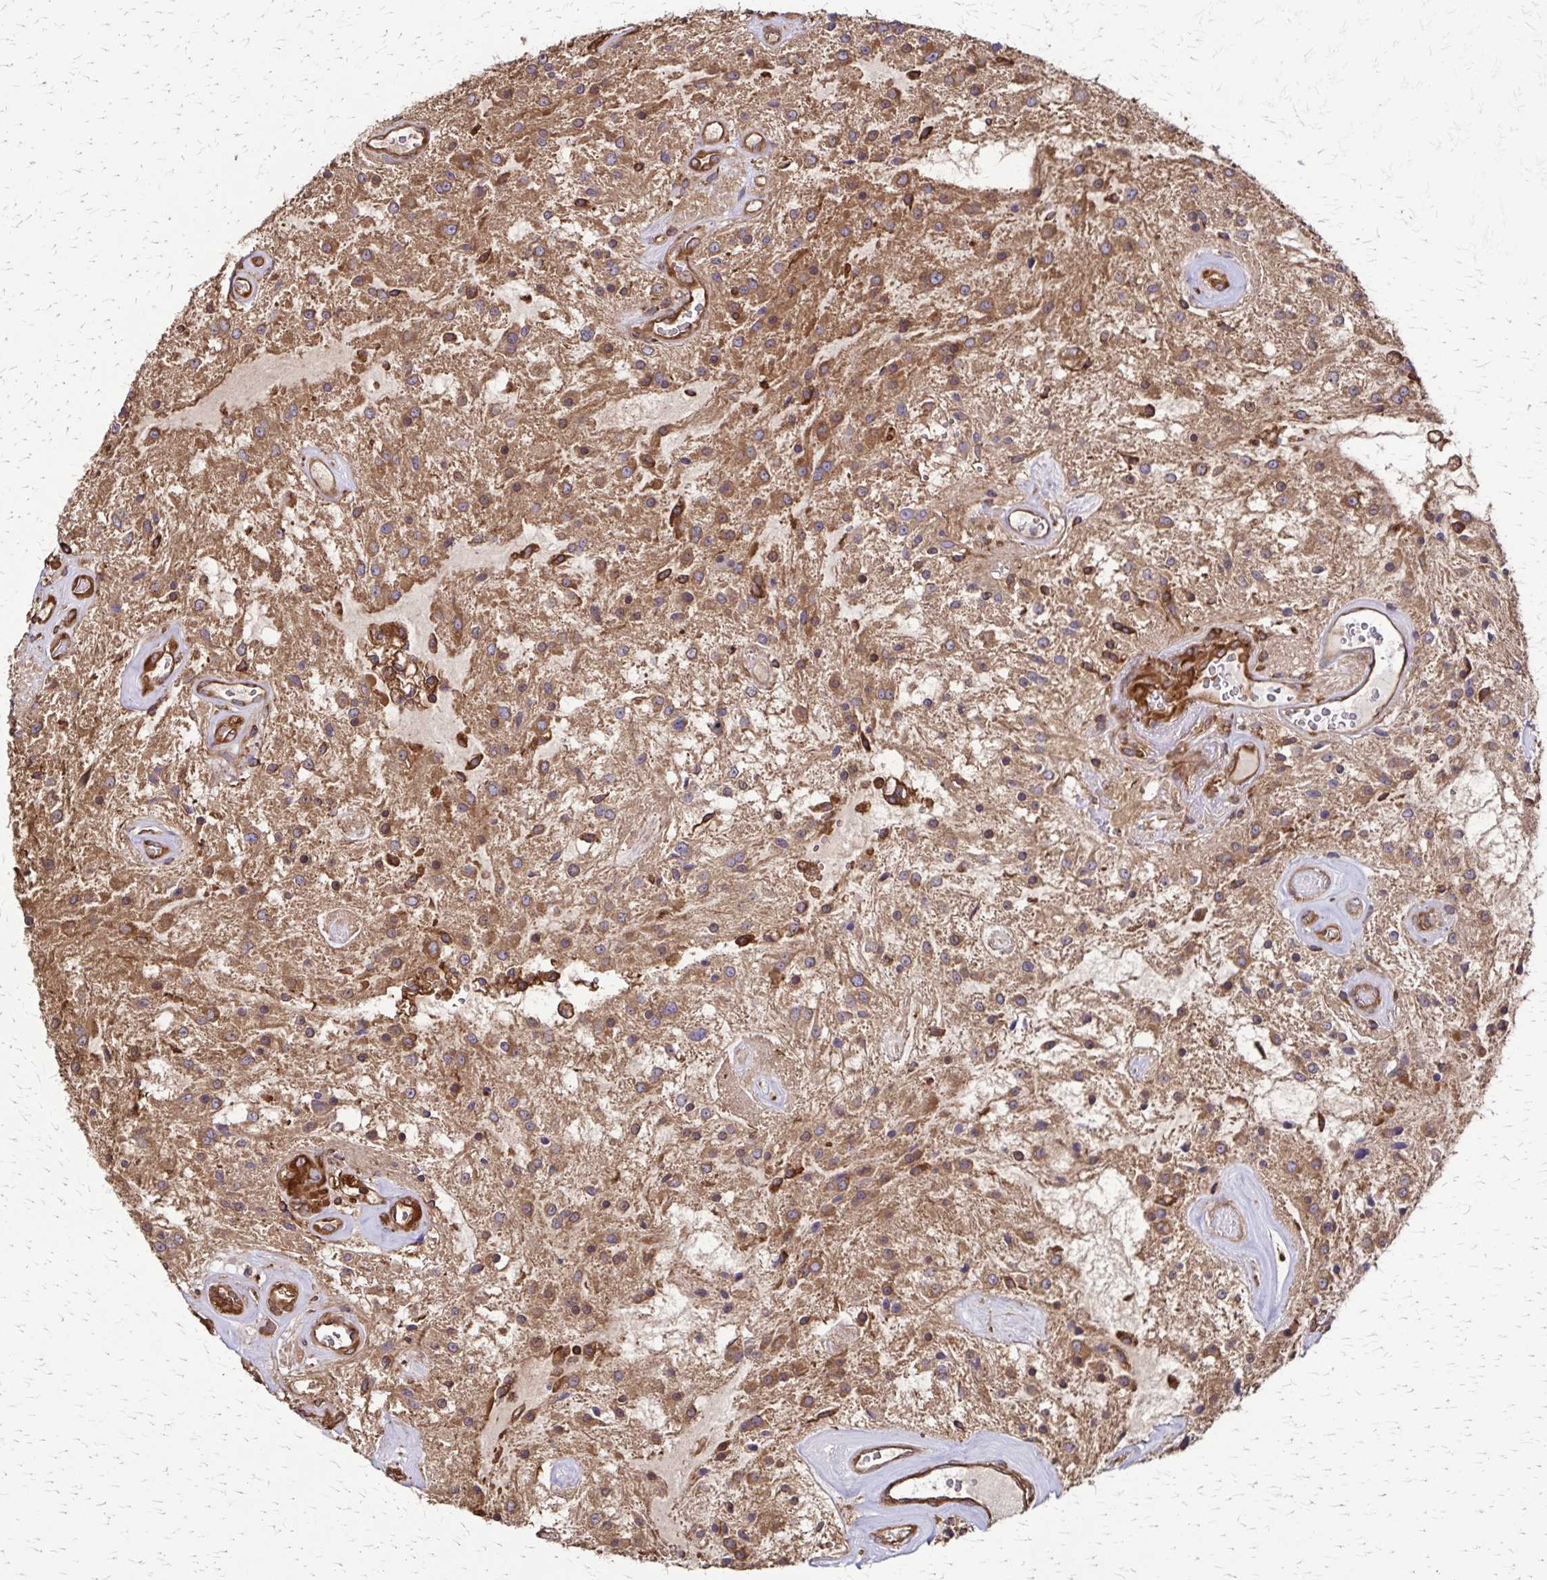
{"staining": {"intensity": "moderate", "quantity": ">75%", "location": "cytoplasmic/membranous"}, "tissue": "glioma", "cell_type": "Tumor cells", "image_type": "cancer", "snomed": [{"axis": "morphology", "description": "Glioma, malignant, Low grade"}, {"axis": "topography", "description": "Cerebellum"}], "caption": "Immunohistochemistry (IHC) image of neoplastic tissue: human malignant glioma (low-grade) stained using immunohistochemistry displays medium levels of moderate protein expression localized specifically in the cytoplasmic/membranous of tumor cells, appearing as a cytoplasmic/membranous brown color.", "gene": "EEF2", "patient": {"sex": "female", "age": 14}}